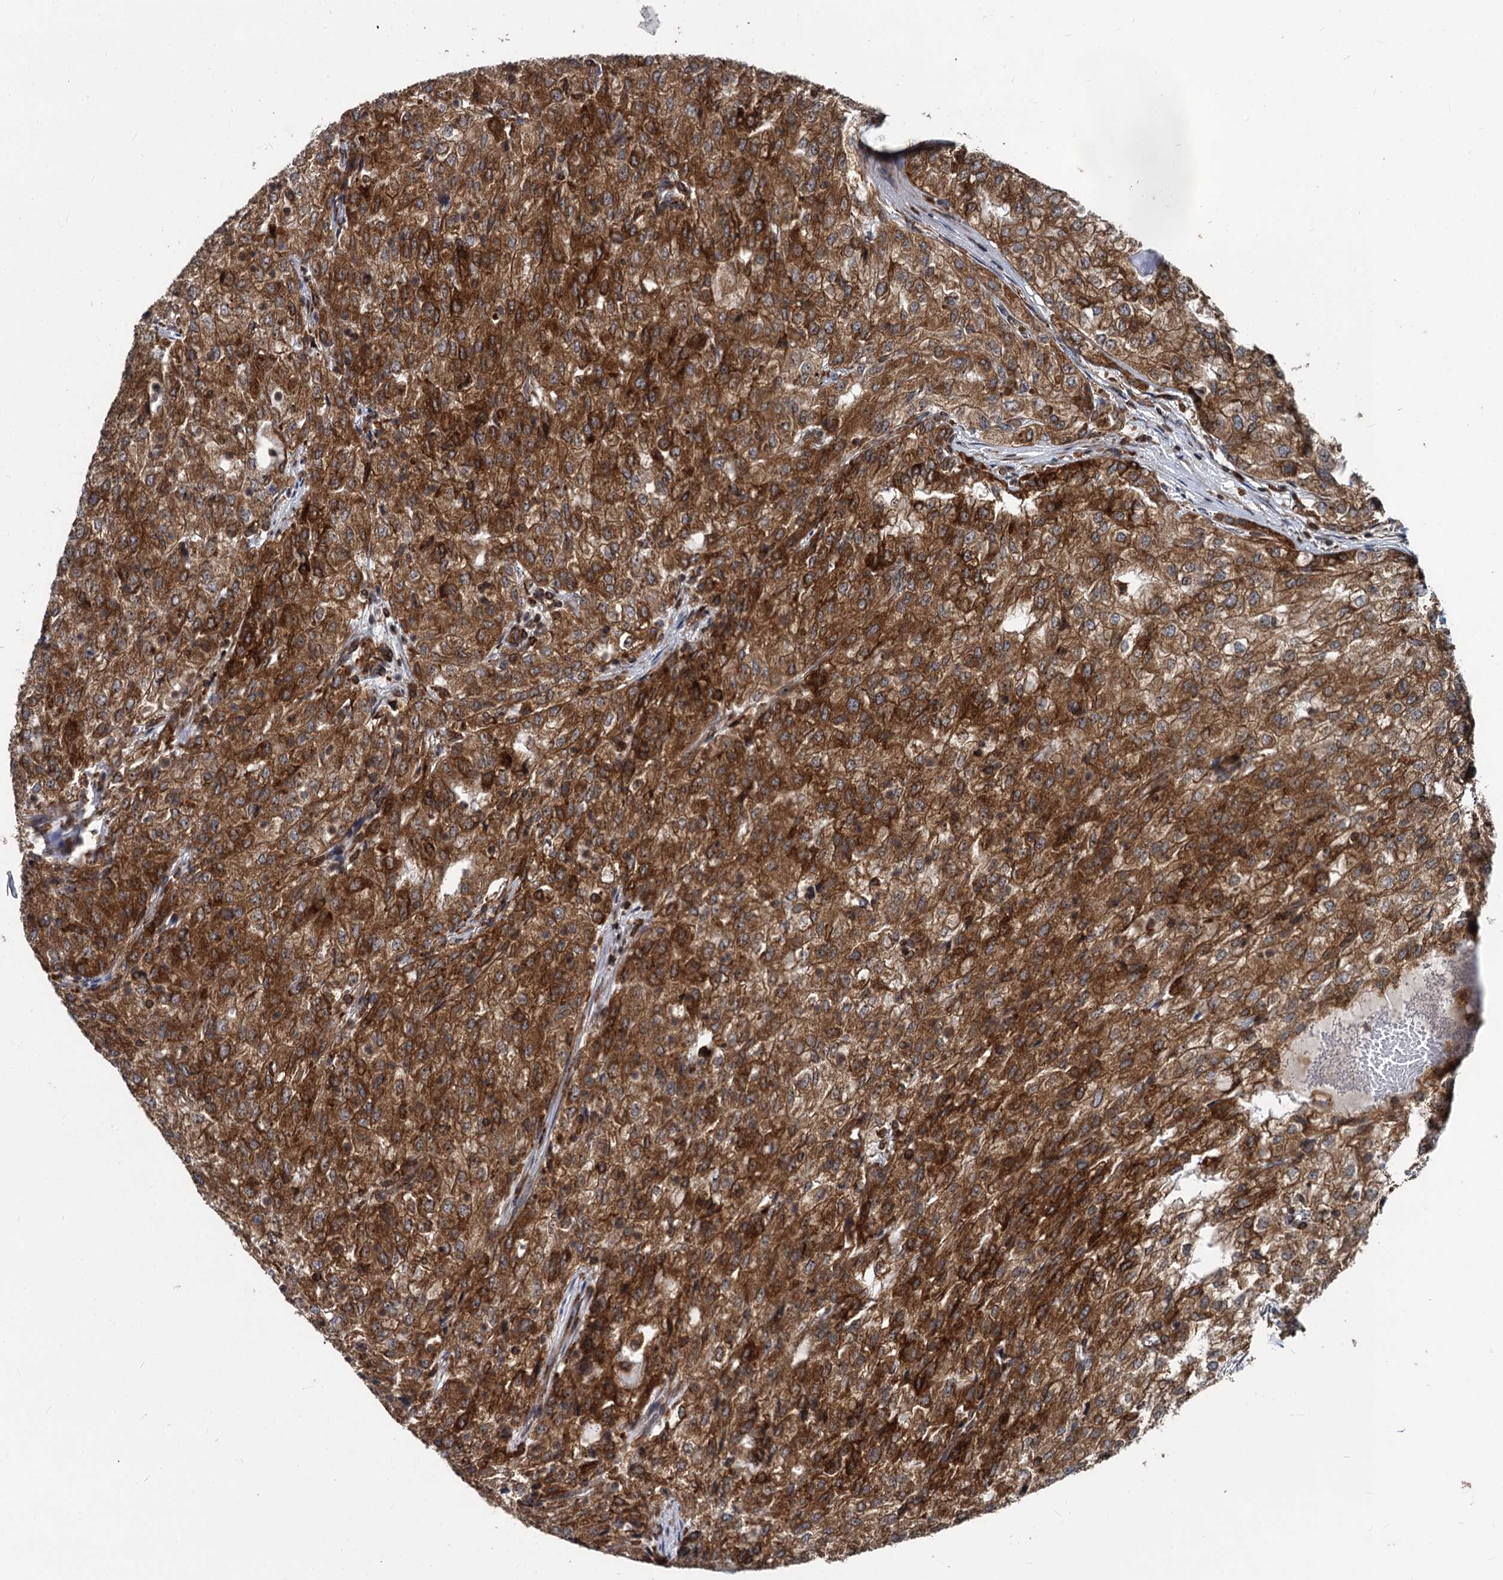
{"staining": {"intensity": "strong", "quantity": ">75%", "location": "cytoplasmic/membranous"}, "tissue": "renal cancer", "cell_type": "Tumor cells", "image_type": "cancer", "snomed": [{"axis": "morphology", "description": "Adenocarcinoma, NOS"}, {"axis": "topography", "description": "Kidney"}], "caption": "Immunohistochemical staining of human renal cancer (adenocarcinoma) displays high levels of strong cytoplasmic/membranous protein staining in about >75% of tumor cells. (brown staining indicates protein expression, while blue staining denotes nuclei).", "gene": "STIM1", "patient": {"sex": "female", "age": 54}}